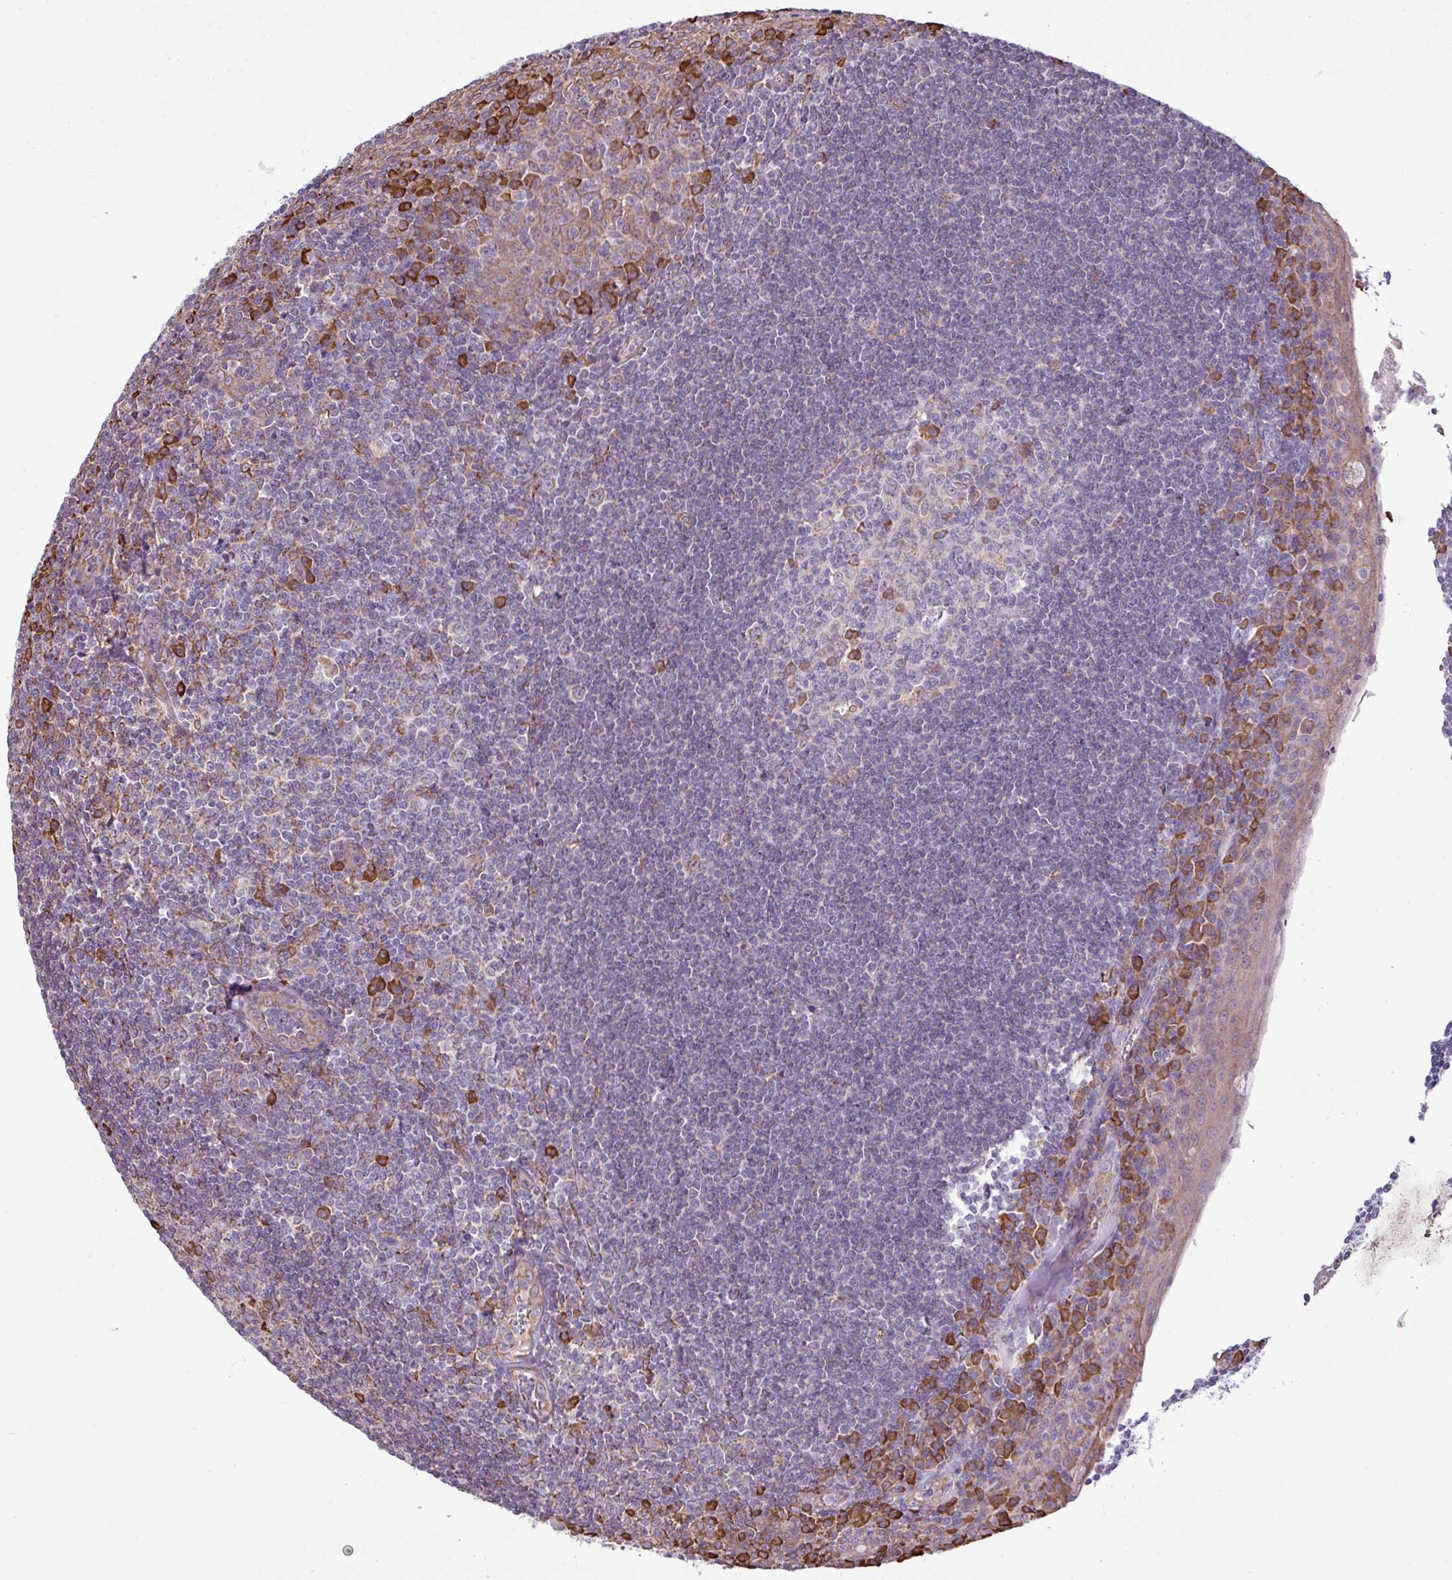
{"staining": {"intensity": "moderate", "quantity": "<25%", "location": "cytoplasmic/membranous"}, "tissue": "tonsil", "cell_type": "Germinal center cells", "image_type": "normal", "snomed": [{"axis": "morphology", "description": "Normal tissue, NOS"}, {"axis": "topography", "description": "Tonsil"}], "caption": "Germinal center cells exhibit low levels of moderate cytoplasmic/membranous expression in about <25% of cells in unremarkable human tonsil. (Brightfield microscopy of DAB IHC at high magnification).", "gene": "ZSCAN5A", "patient": {"sex": "male", "age": 27}}